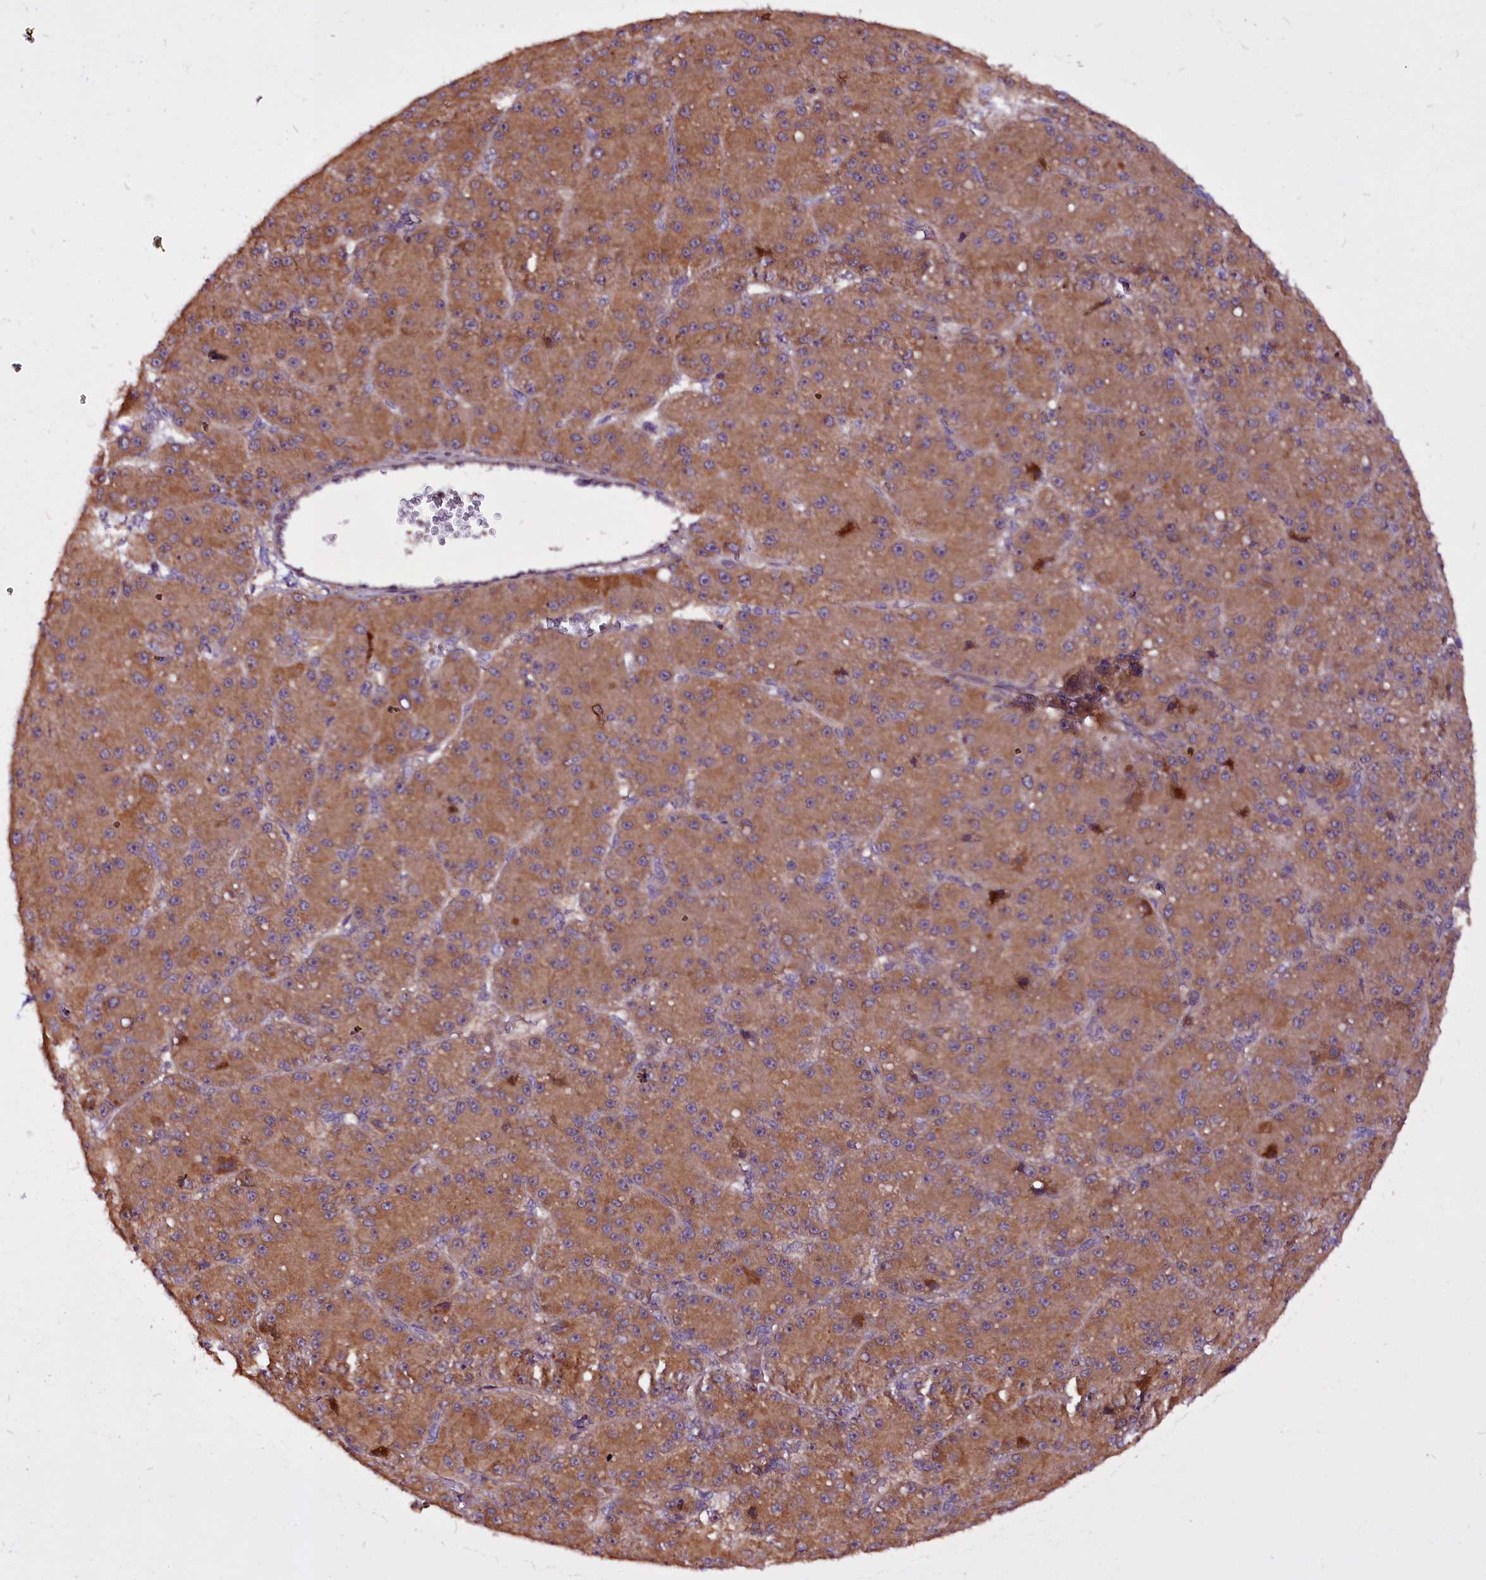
{"staining": {"intensity": "moderate", "quantity": ">75%", "location": "cytoplasmic/membranous"}, "tissue": "liver cancer", "cell_type": "Tumor cells", "image_type": "cancer", "snomed": [{"axis": "morphology", "description": "Carcinoma, Hepatocellular, NOS"}, {"axis": "topography", "description": "Liver"}], "caption": "This image displays immunohistochemistry staining of human liver cancer (hepatocellular carcinoma), with medium moderate cytoplasmic/membranous expression in about >75% of tumor cells.", "gene": "RPUSD2", "patient": {"sex": "male", "age": 67}}